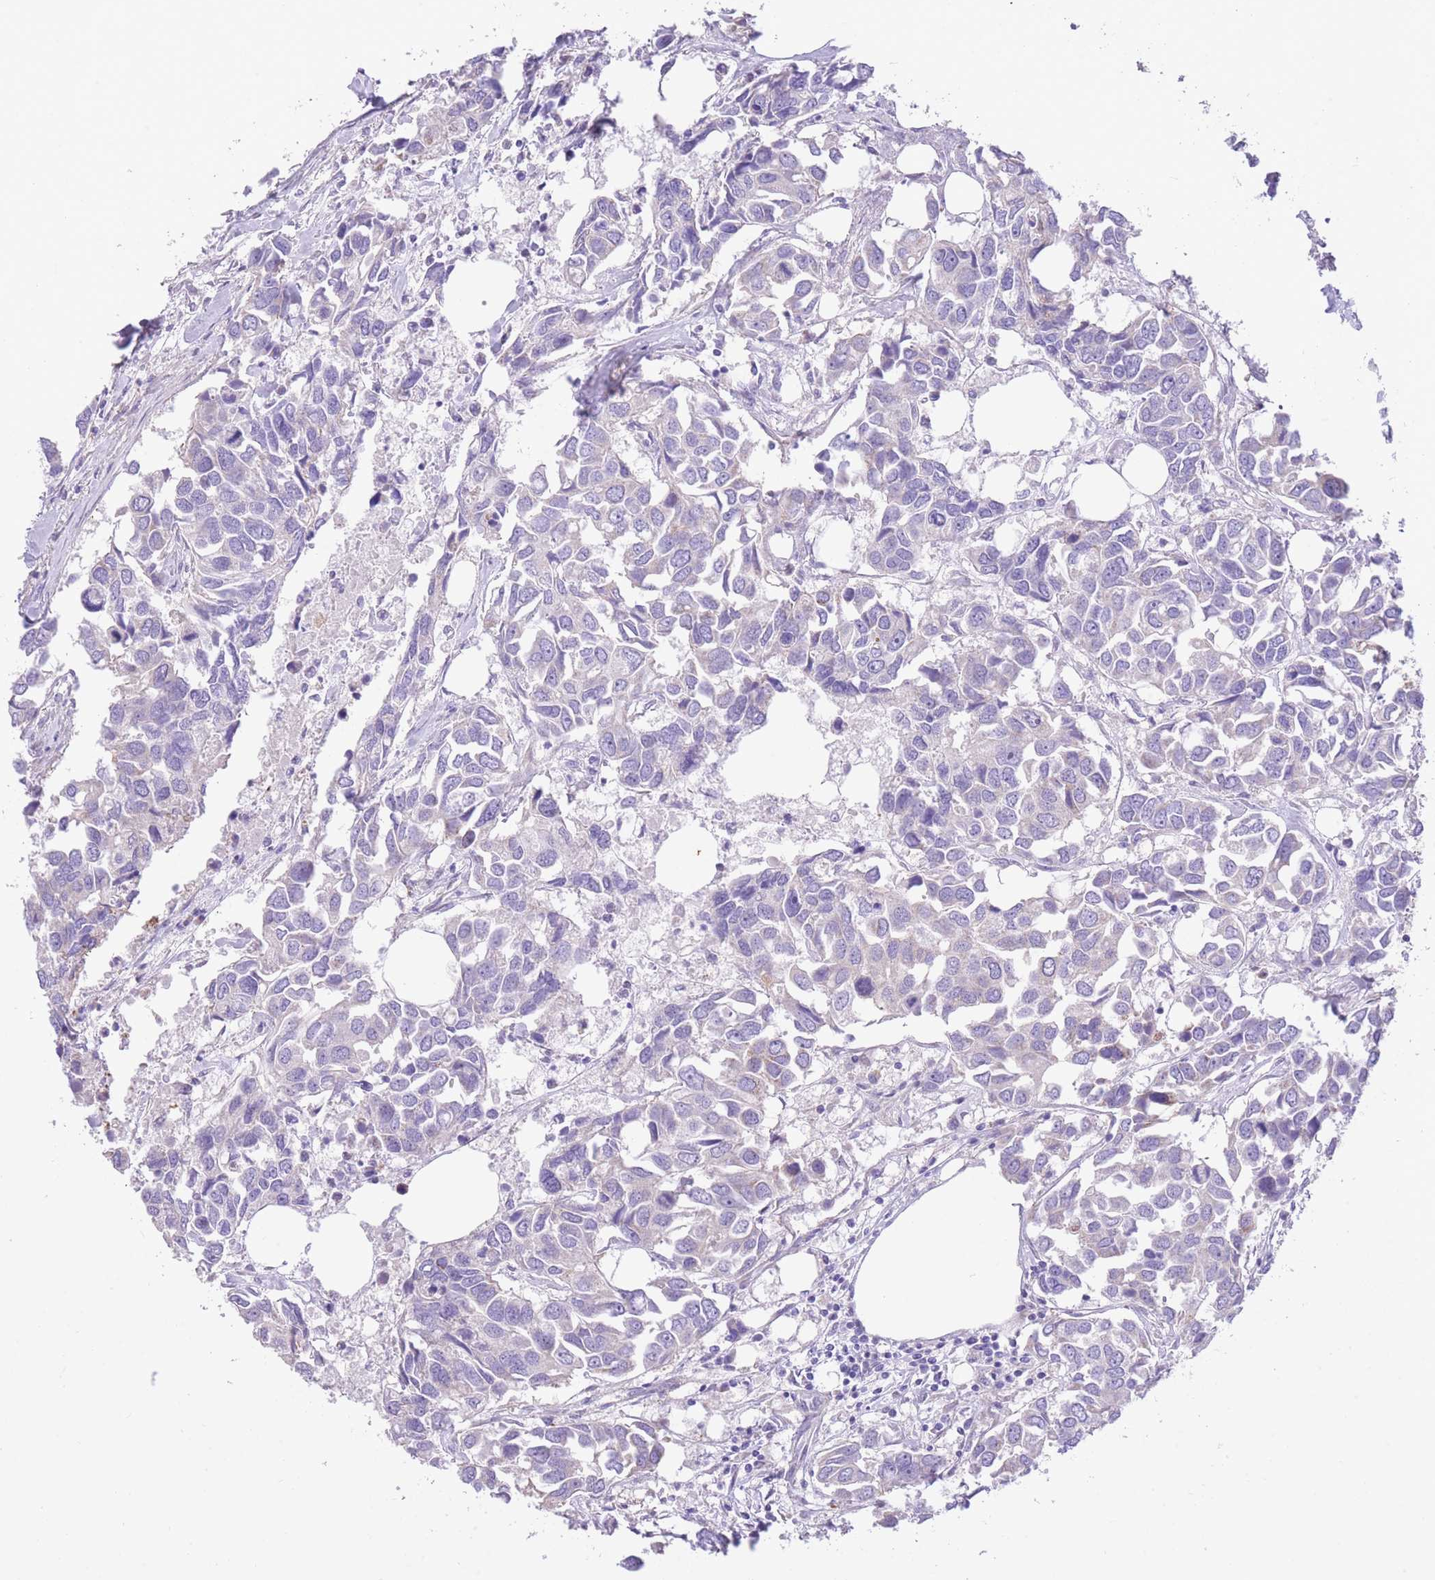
{"staining": {"intensity": "negative", "quantity": "none", "location": "none"}, "tissue": "breast cancer", "cell_type": "Tumor cells", "image_type": "cancer", "snomed": [{"axis": "morphology", "description": "Duct carcinoma"}, {"axis": "topography", "description": "Breast"}], "caption": "Tumor cells are negative for protein expression in human infiltrating ductal carcinoma (breast). The staining was performed using DAB (3,3'-diaminobenzidine) to visualize the protein expression in brown, while the nuclei were stained in blue with hematoxylin (Magnification: 20x).", "gene": "RHOU", "patient": {"sex": "female", "age": 83}}